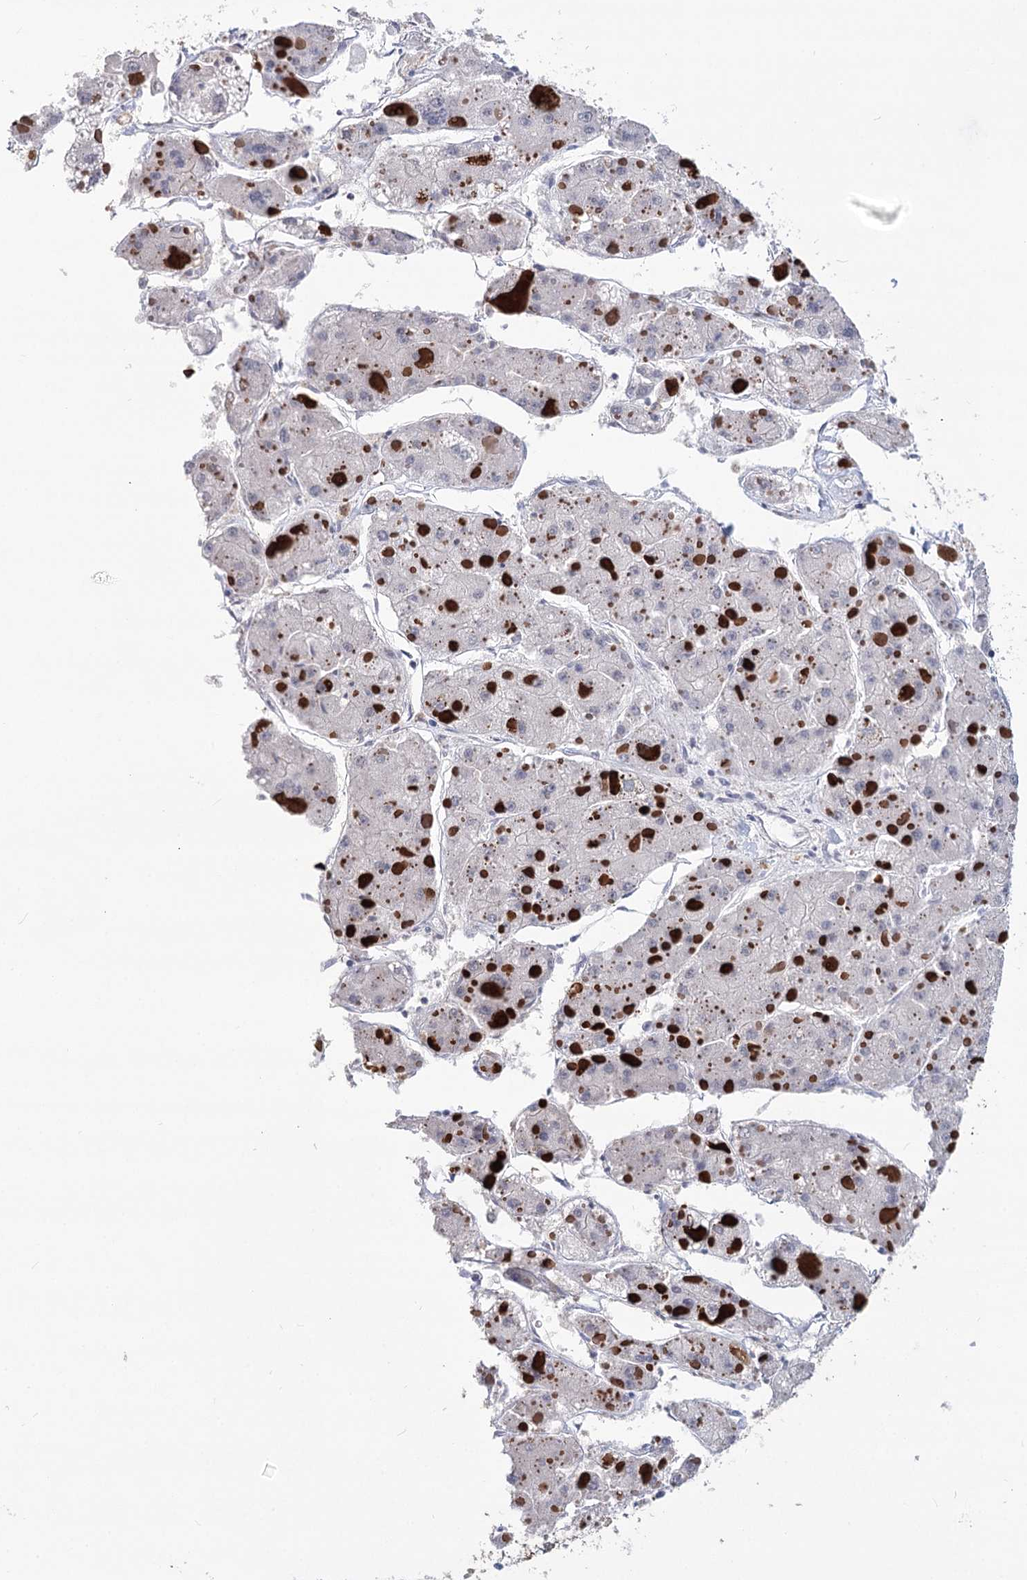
{"staining": {"intensity": "negative", "quantity": "none", "location": "none"}, "tissue": "liver cancer", "cell_type": "Tumor cells", "image_type": "cancer", "snomed": [{"axis": "morphology", "description": "Carcinoma, Hepatocellular, NOS"}, {"axis": "topography", "description": "Liver"}], "caption": "This is an IHC histopathology image of hepatocellular carcinoma (liver). There is no expression in tumor cells.", "gene": "TMEM218", "patient": {"sex": "female", "age": 73}}